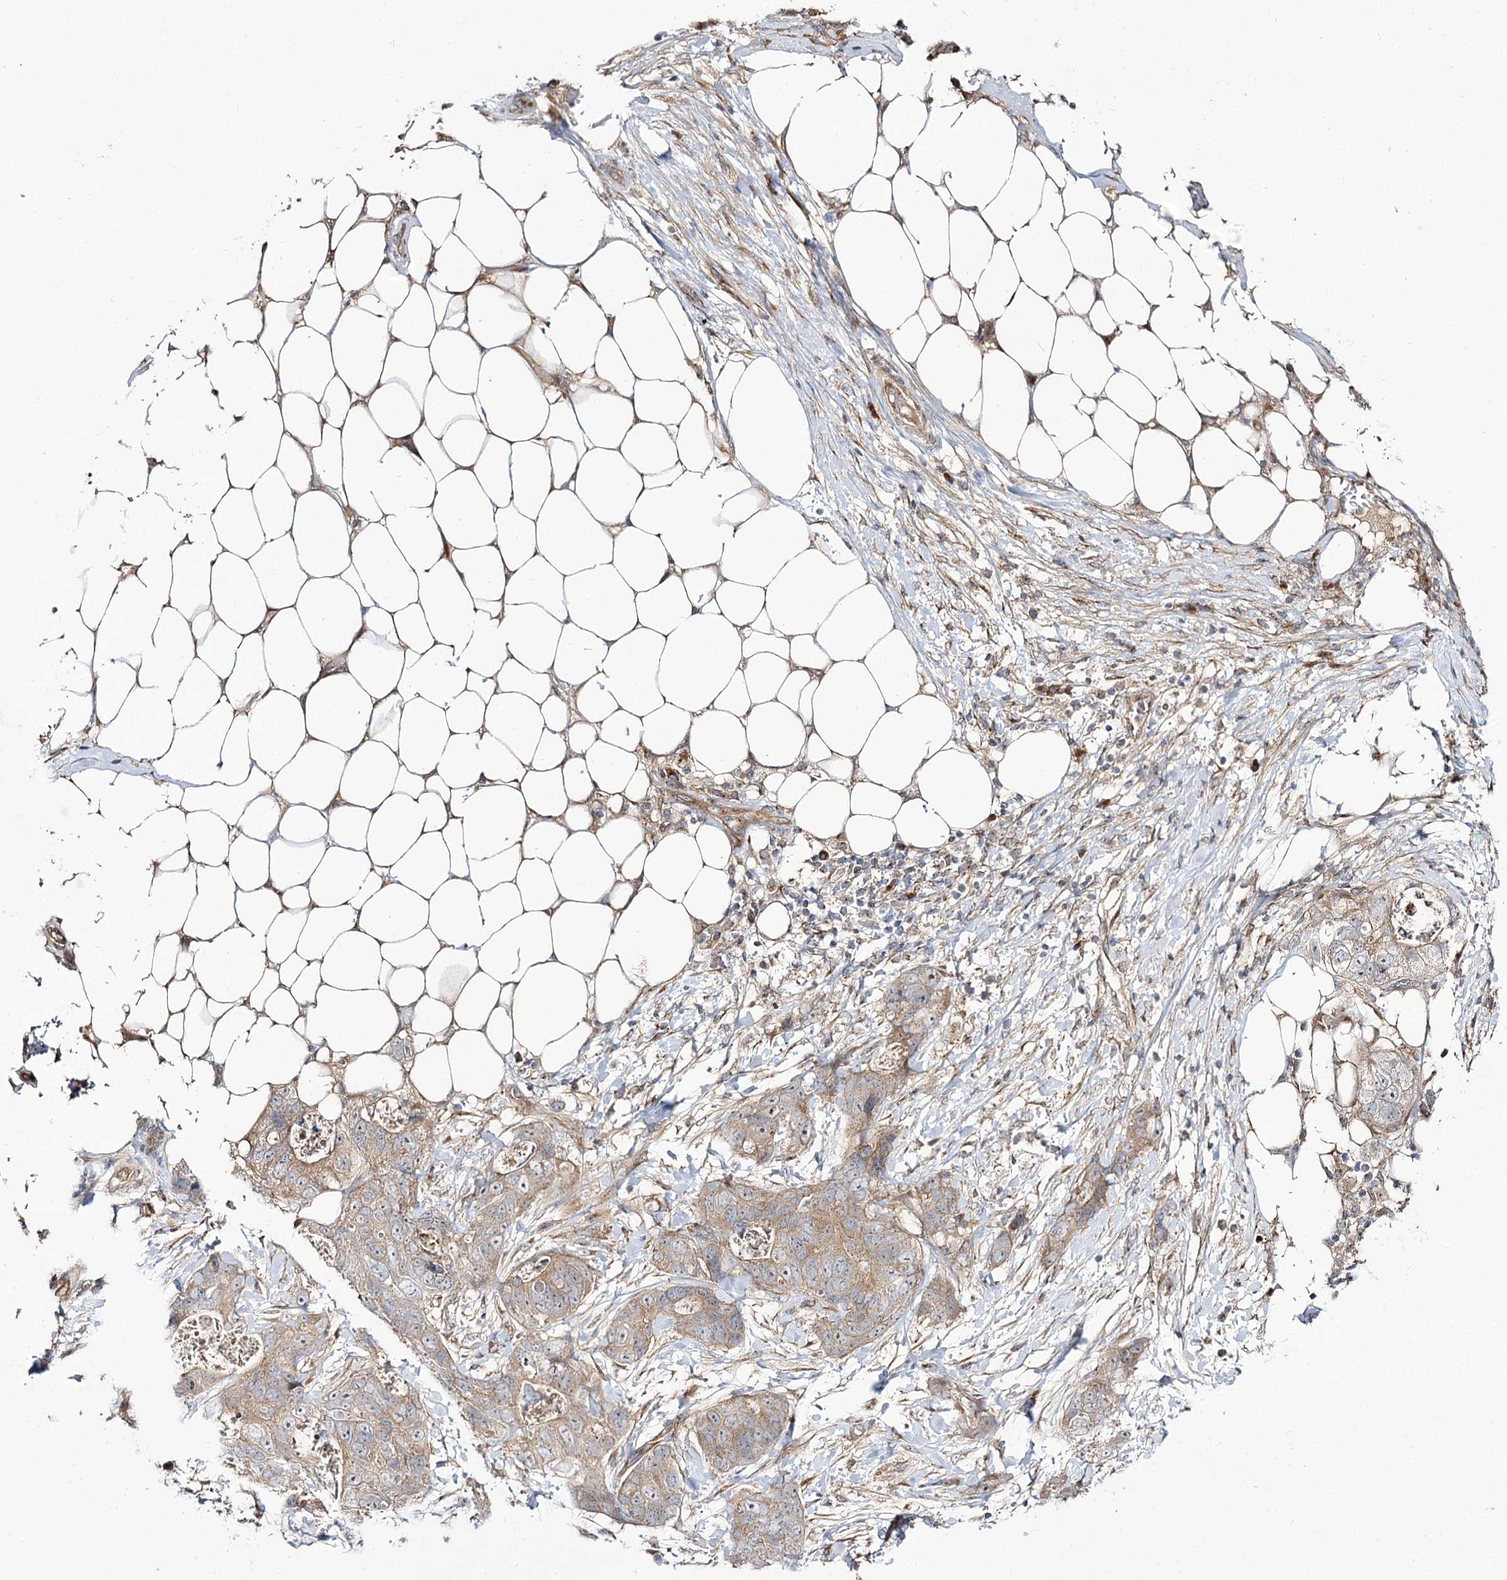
{"staining": {"intensity": "moderate", "quantity": ">75%", "location": "cytoplasmic/membranous"}, "tissue": "stomach cancer", "cell_type": "Tumor cells", "image_type": "cancer", "snomed": [{"axis": "morphology", "description": "Adenocarcinoma, NOS"}, {"axis": "topography", "description": "Stomach"}], "caption": "This histopathology image demonstrates immunohistochemistry (IHC) staining of stomach adenocarcinoma, with medium moderate cytoplasmic/membranous staining in approximately >75% of tumor cells.", "gene": "C11orf80", "patient": {"sex": "female", "age": 89}}